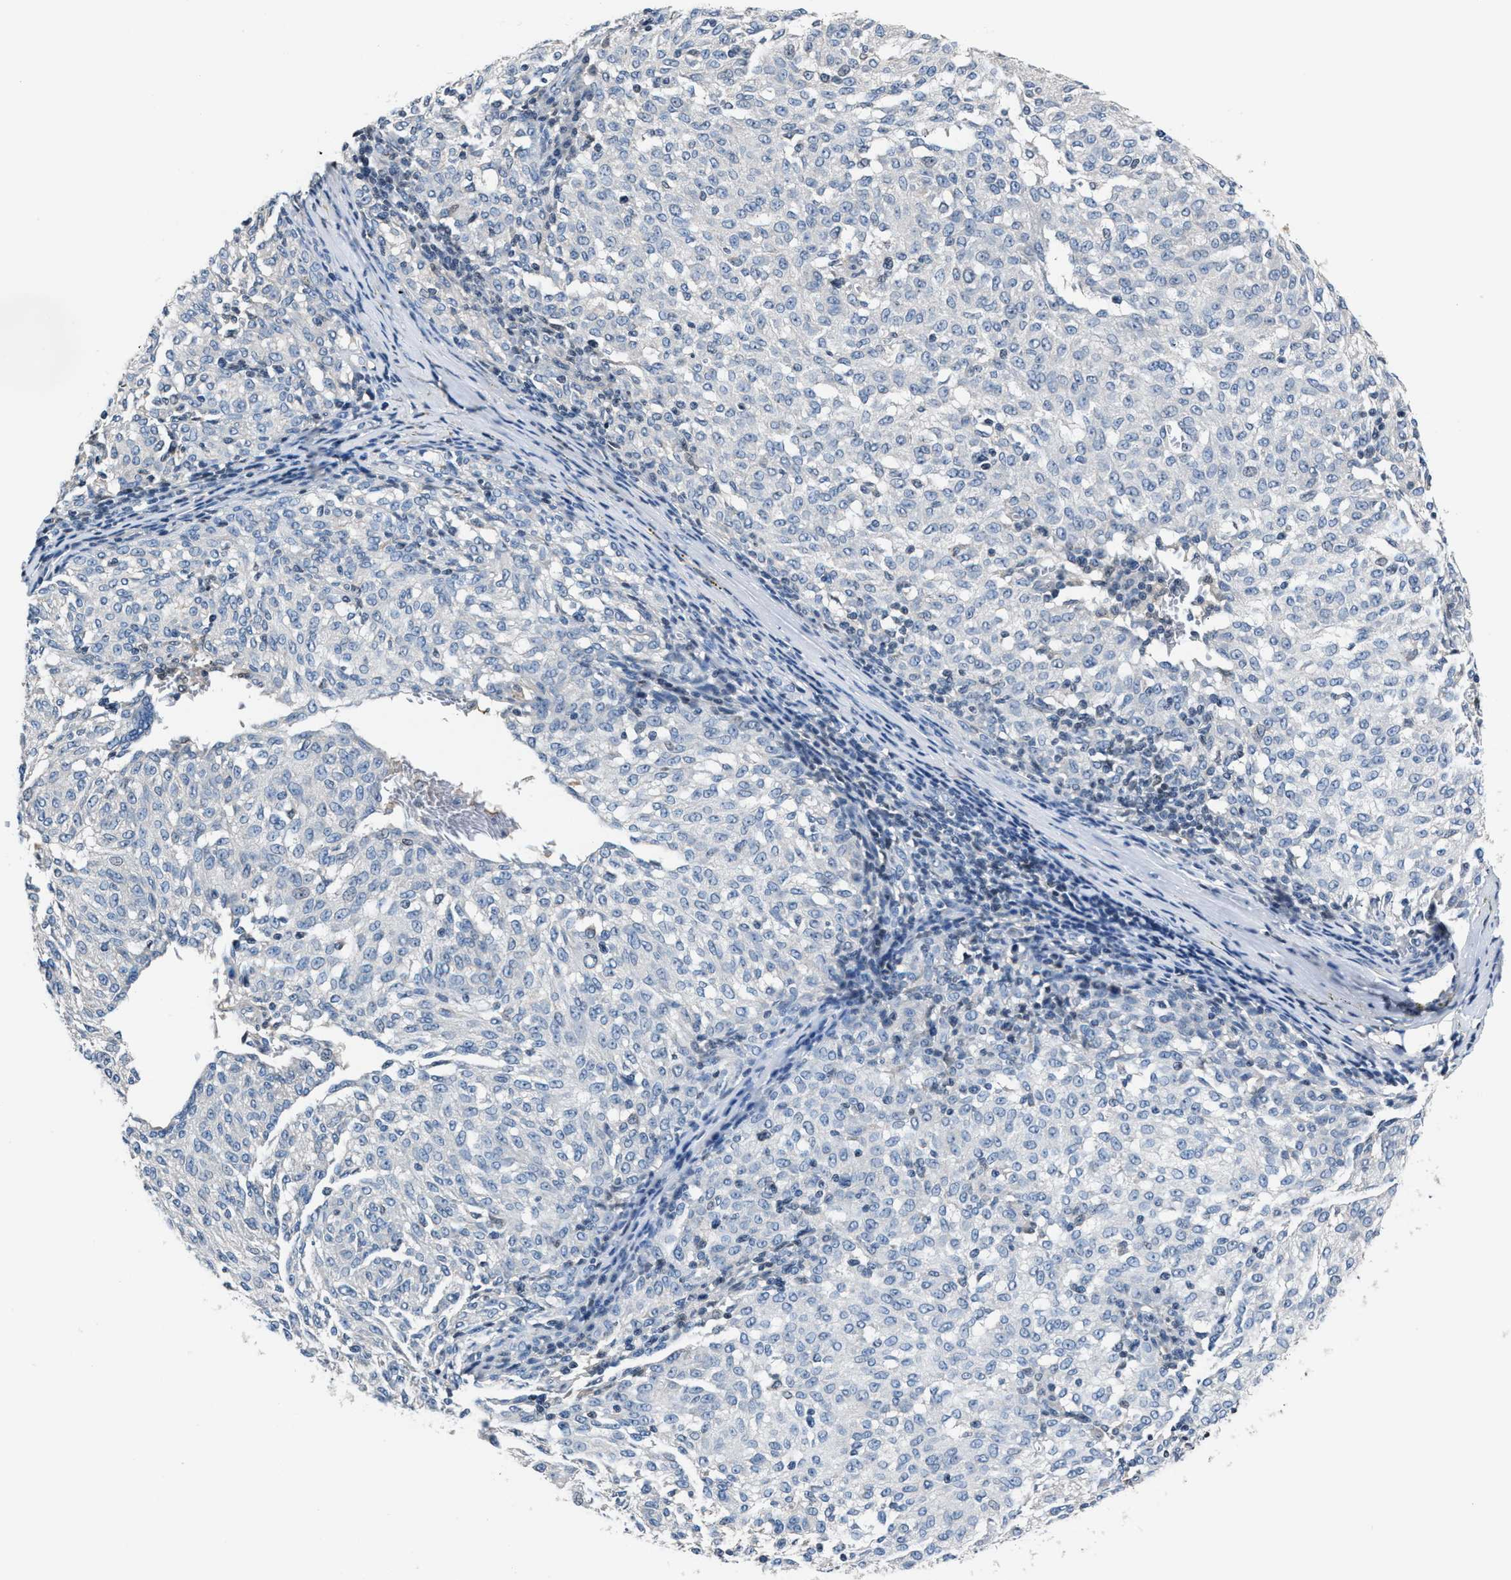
{"staining": {"intensity": "negative", "quantity": "none", "location": "none"}, "tissue": "melanoma", "cell_type": "Tumor cells", "image_type": "cancer", "snomed": [{"axis": "morphology", "description": "Malignant melanoma, NOS"}, {"axis": "topography", "description": "Skin"}], "caption": "Malignant melanoma was stained to show a protein in brown. There is no significant positivity in tumor cells. (DAB immunohistochemistry (IHC), high magnification).", "gene": "MYH3", "patient": {"sex": "female", "age": 72}}